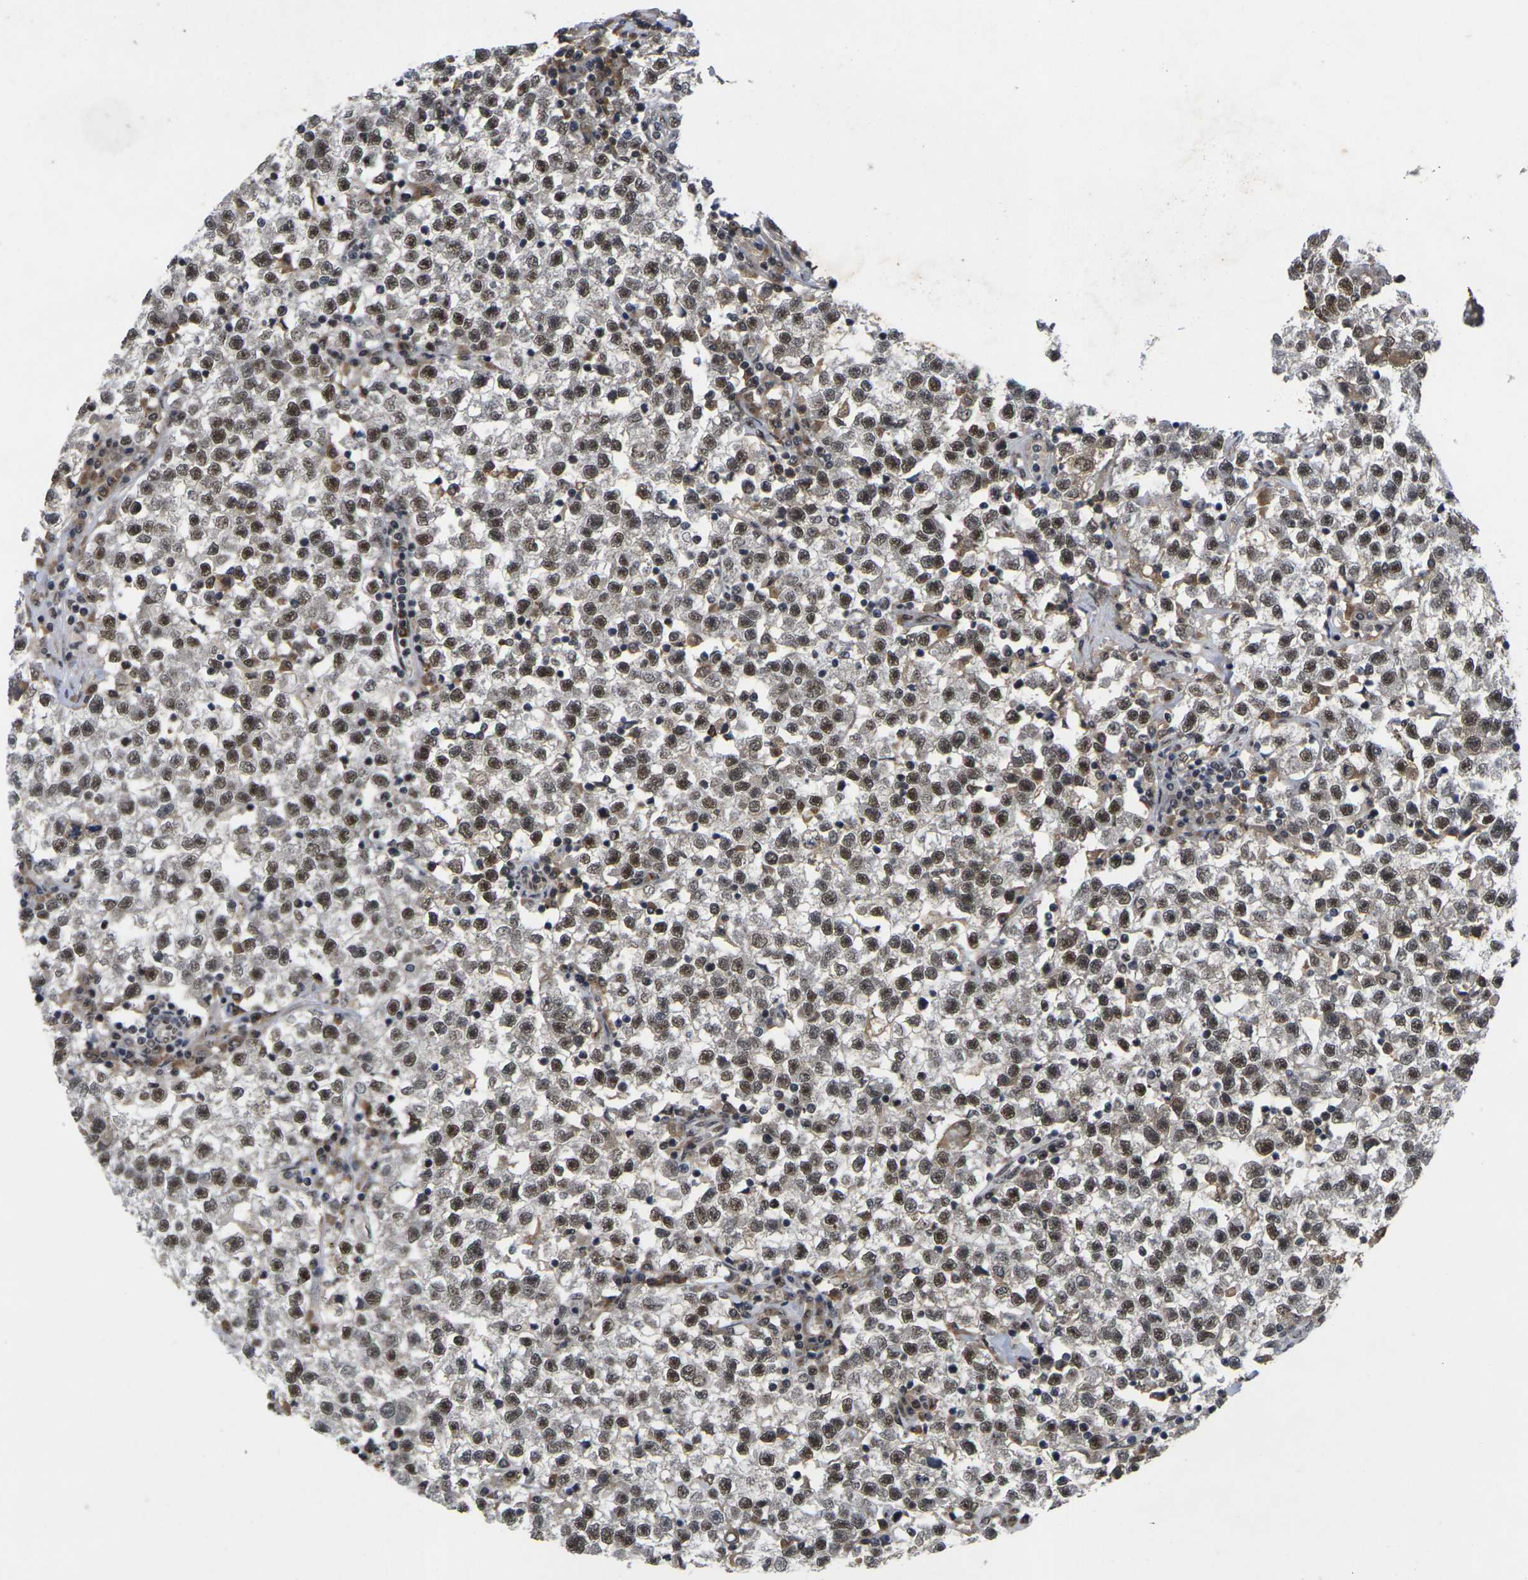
{"staining": {"intensity": "moderate", "quantity": ">75%", "location": "nuclear"}, "tissue": "testis cancer", "cell_type": "Tumor cells", "image_type": "cancer", "snomed": [{"axis": "morphology", "description": "Seminoma, NOS"}, {"axis": "topography", "description": "Testis"}], "caption": "Immunohistochemical staining of human testis seminoma reveals medium levels of moderate nuclear staining in about >75% of tumor cells. (Brightfield microscopy of DAB IHC at high magnification).", "gene": "GTF2E1", "patient": {"sex": "male", "age": 22}}